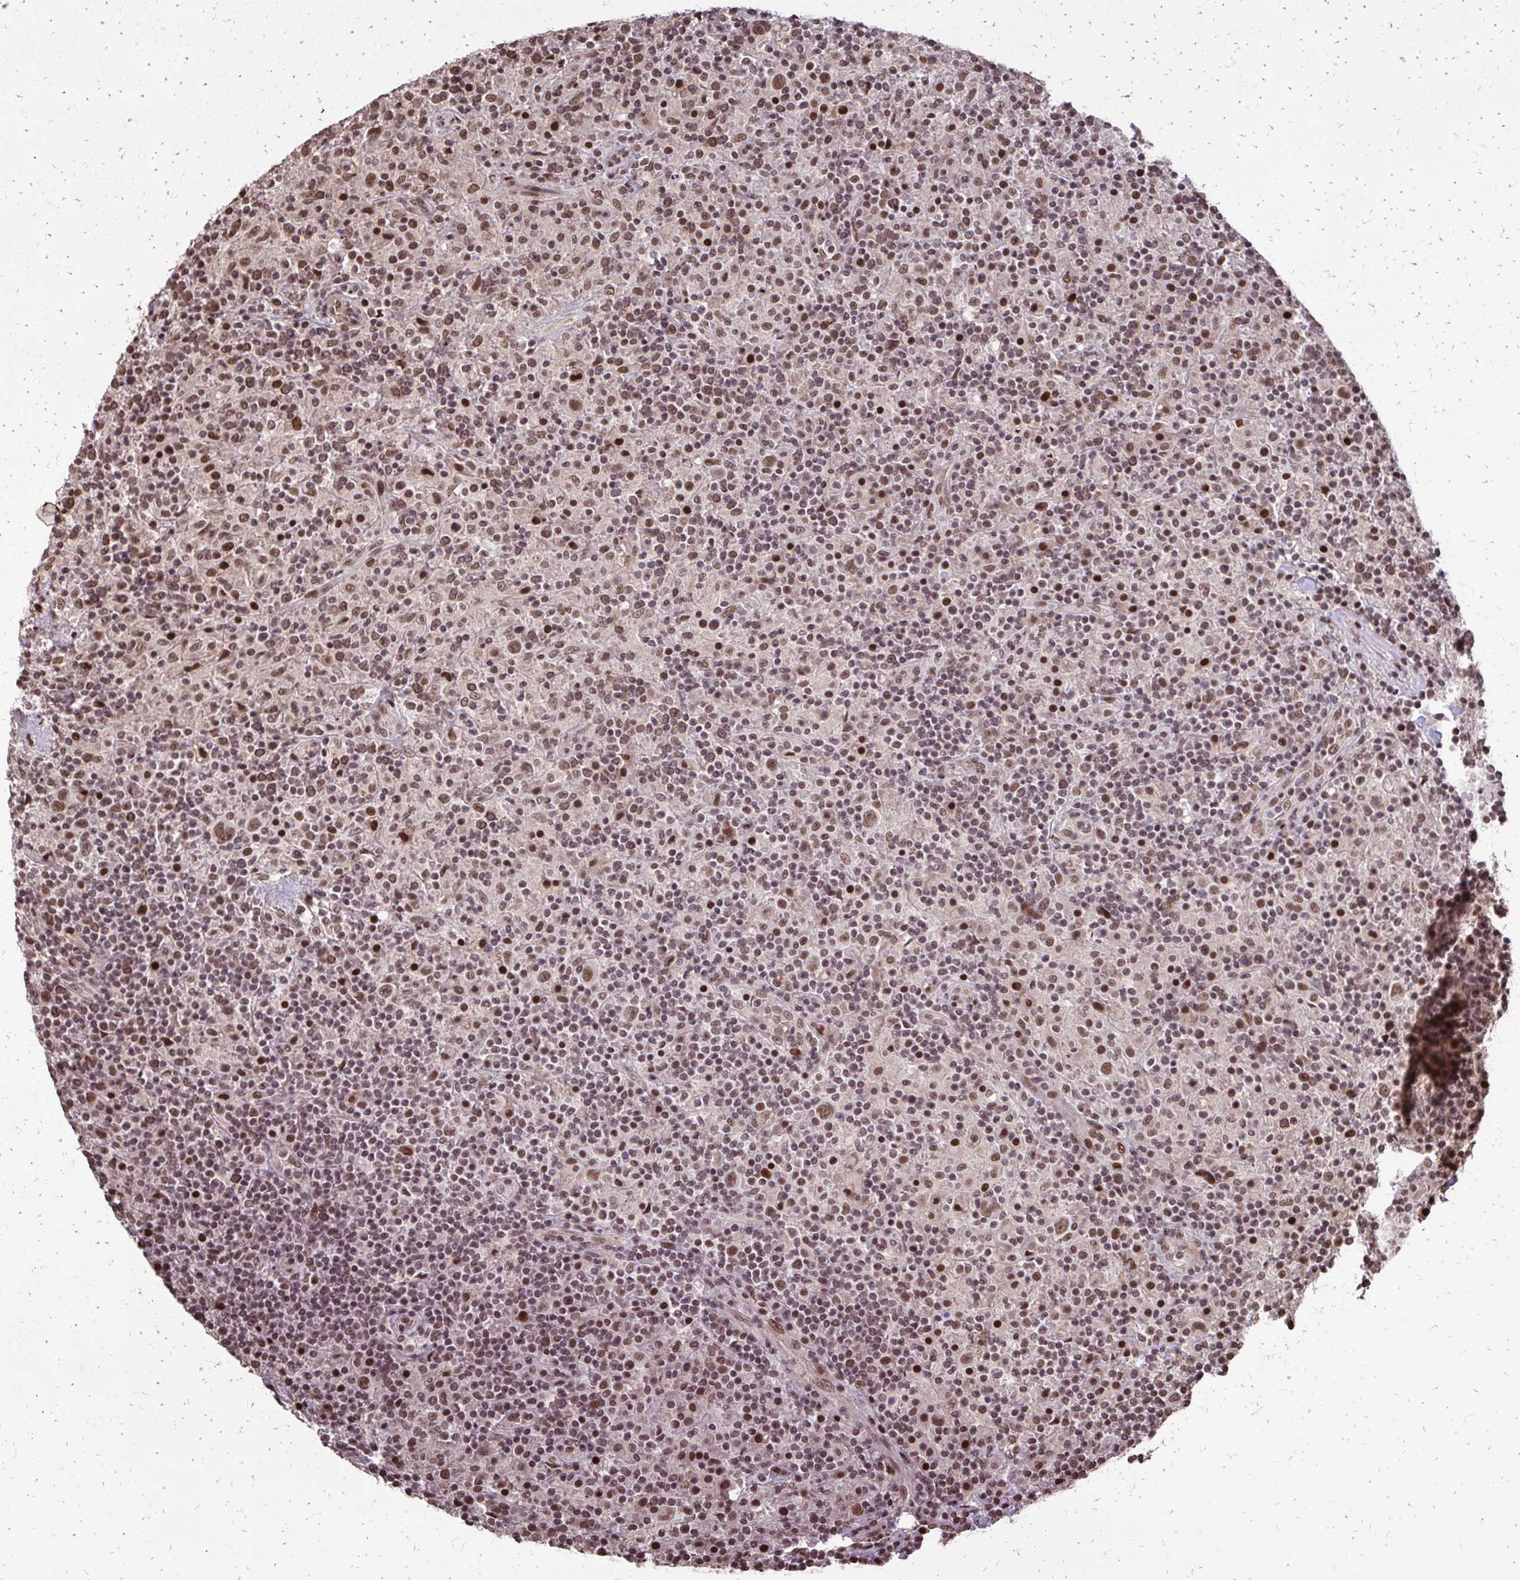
{"staining": {"intensity": "moderate", "quantity": ">75%", "location": "nuclear"}, "tissue": "lymphoma", "cell_type": "Tumor cells", "image_type": "cancer", "snomed": [{"axis": "morphology", "description": "Hodgkin's disease, NOS"}, {"axis": "topography", "description": "Lymph node"}], "caption": "Lymphoma tissue reveals moderate nuclear staining in about >75% of tumor cells The protein is stained brown, and the nuclei are stained in blue (DAB IHC with brightfield microscopy, high magnification).", "gene": "SS18", "patient": {"sex": "male", "age": 70}}